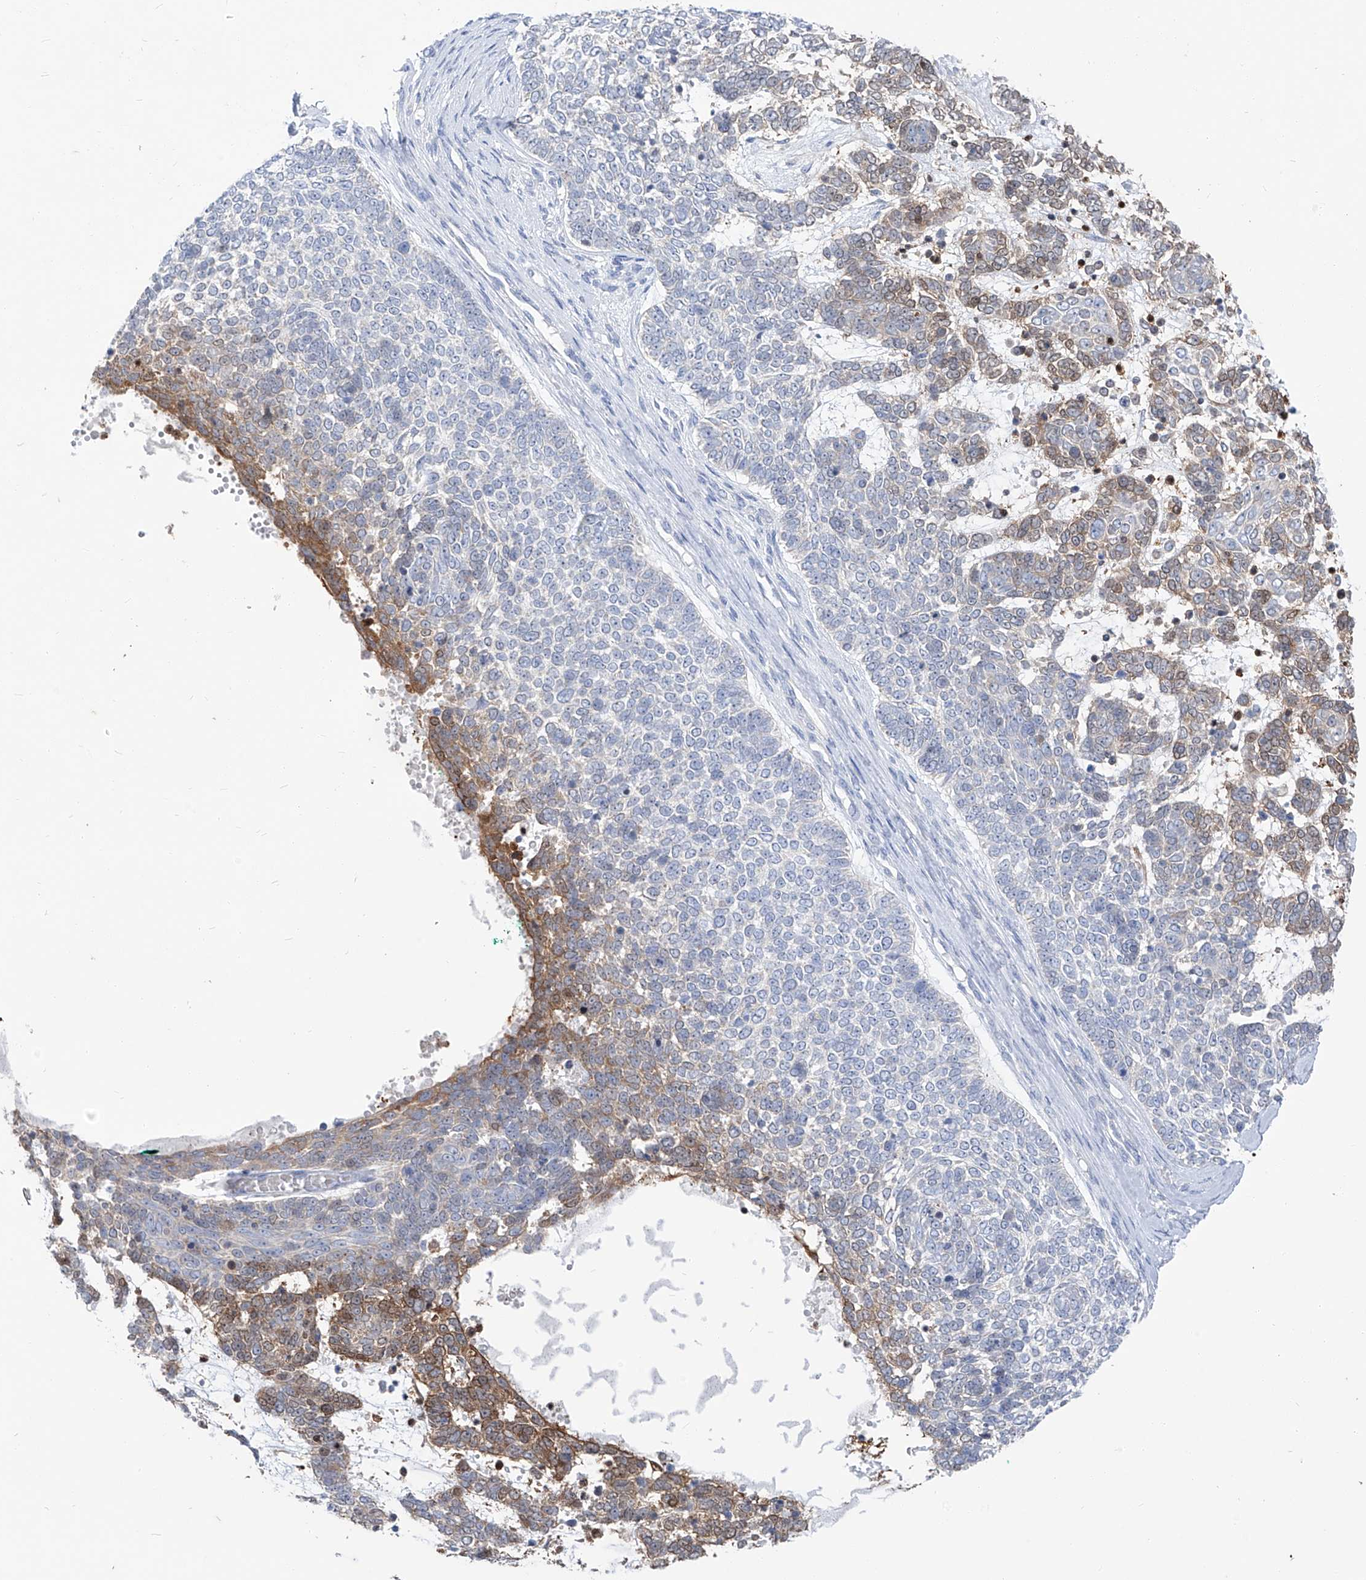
{"staining": {"intensity": "moderate", "quantity": "<25%", "location": "cytoplasmic/membranous"}, "tissue": "skin cancer", "cell_type": "Tumor cells", "image_type": "cancer", "snomed": [{"axis": "morphology", "description": "Basal cell carcinoma"}, {"axis": "topography", "description": "Skin"}], "caption": "This histopathology image exhibits IHC staining of human skin basal cell carcinoma, with low moderate cytoplasmic/membranous expression in about <25% of tumor cells.", "gene": "UFL1", "patient": {"sex": "female", "age": 81}}